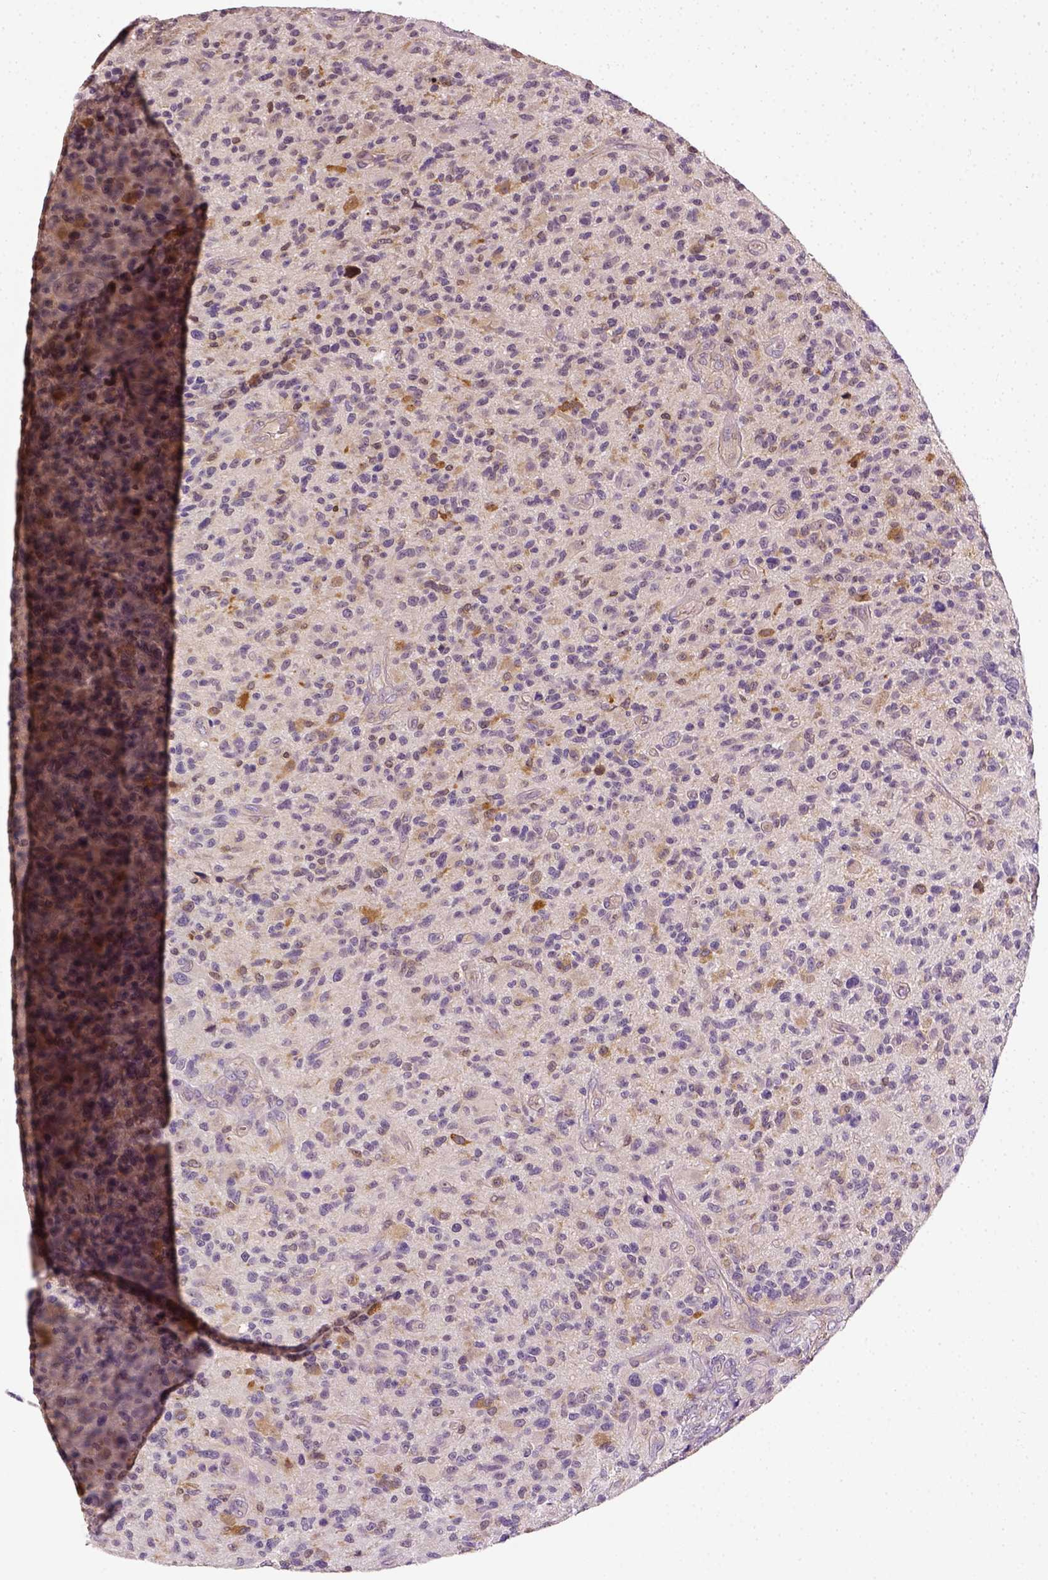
{"staining": {"intensity": "weak", "quantity": "25%-75%", "location": "cytoplasmic/membranous"}, "tissue": "glioma", "cell_type": "Tumor cells", "image_type": "cancer", "snomed": [{"axis": "morphology", "description": "Glioma, malignant, High grade"}, {"axis": "topography", "description": "Brain"}], "caption": "A histopathology image of malignant glioma (high-grade) stained for a protein demonstrates weak cytoplasmic/membranous brown staining in tumor cells.", "gene": "MATK", "patient": {"sex": "male", "age": 47}}